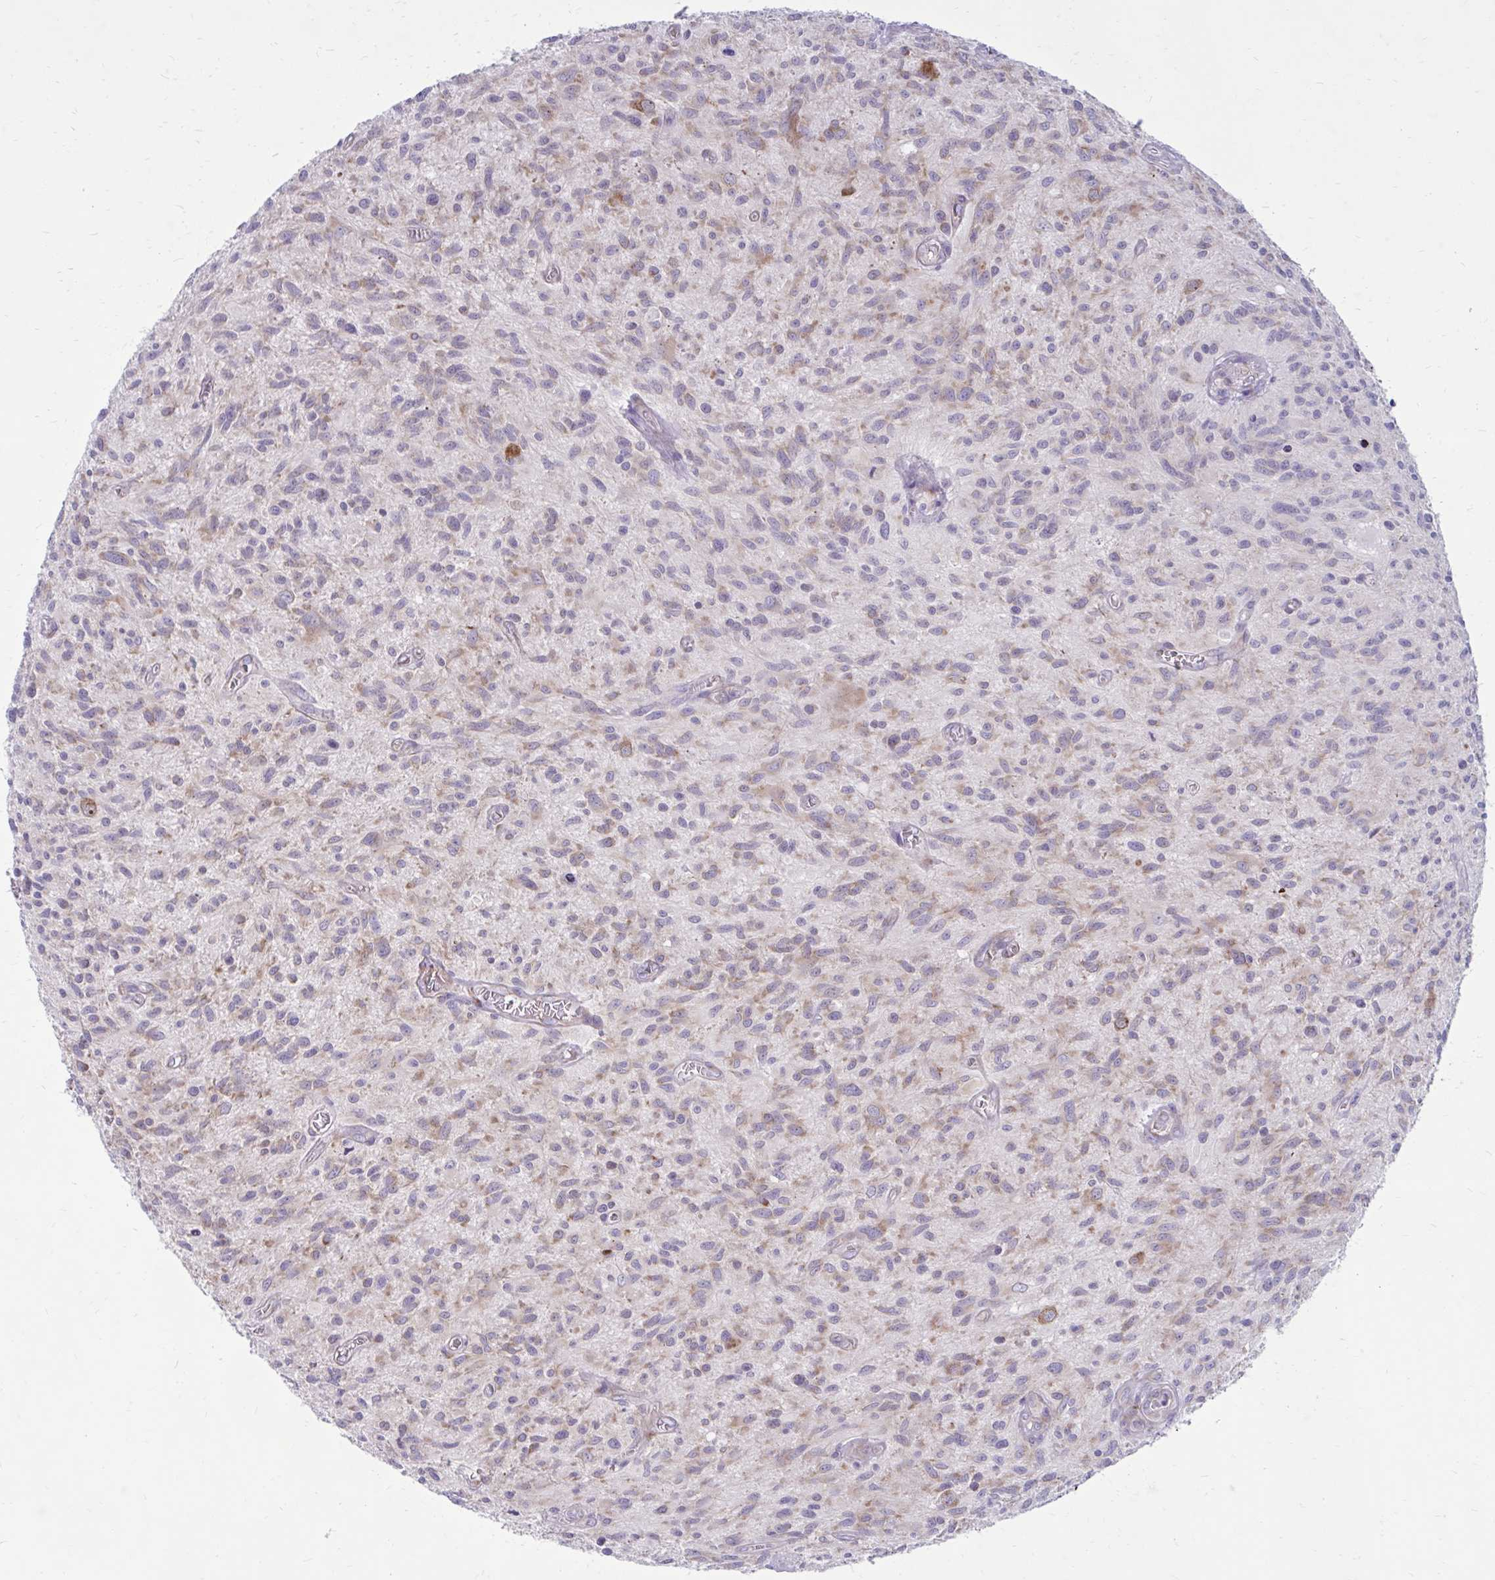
{"staining": {"intensity": "weak", "quantity": "25%-75%", "location": "cytoplasmic/membranous"}, "tissue": "glioma", "cell_type": "Tumor cells", "image_type": "cancer", "snomed": [{"axis": "morphology", "description": "Glioma, malignant, High grade"}, {"axis": "topography", "description": "Brain"}], "caption": "Glioma was stained to show a protein in brown. There is low levels of weak cytoplasmic/membranous positivity in approximately 25%-75% of tumor cells. (Stains: DAB (3,3'-diaminobenzidine) in brown, nuclei in blue, Microscopy: brightfield microscopy at high magnification).", "gene": "GIGYF2", "patient": {"sex": "male", "age": 75}}